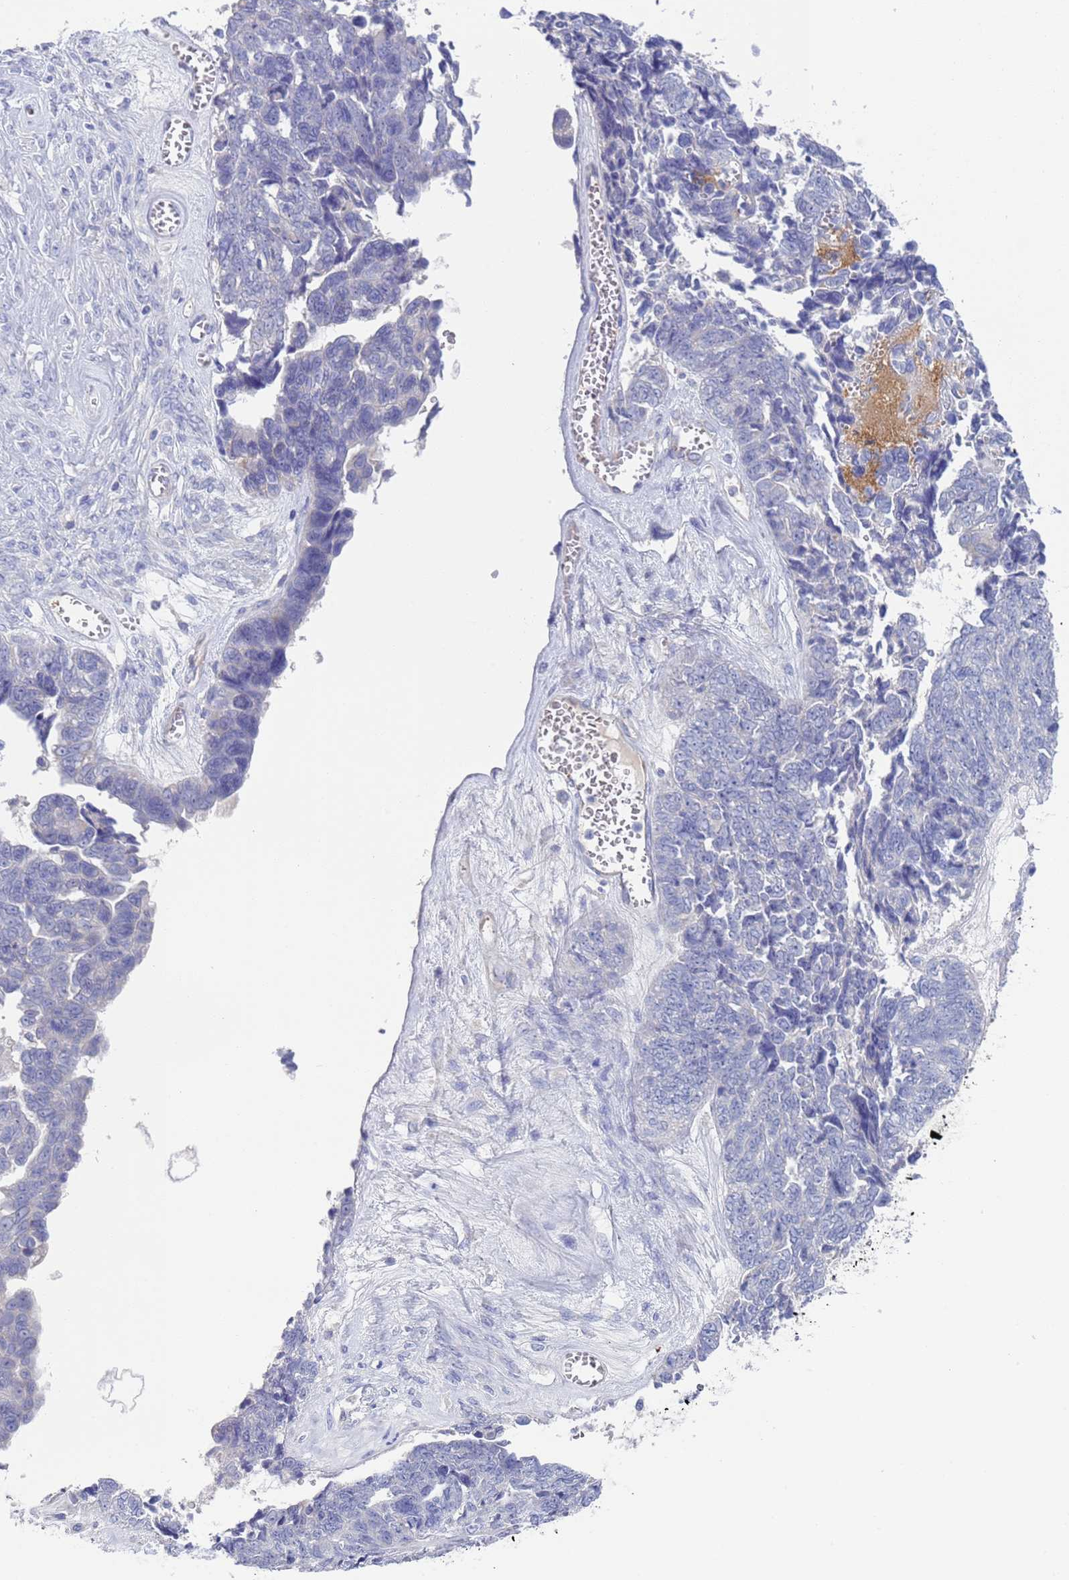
{"staining": {"intensity": "negative", "quantity": "none", "location": "none"}, "tissue": "ovarian cancer", "cell_type": "Tumor cells", "image_type": "cancer", "snomed": [{"axis": "morphology", "description": "Cystadenocarcinoma, serous, NOS"}, {"axis": "topography", "description": "Ovary"}], "caption": "Tumor cells are negative for protein expression in human ovarian serous cystadenocarcinoma.", "gene": "PET117", "patient": {"sex": "female", "age": 79}}